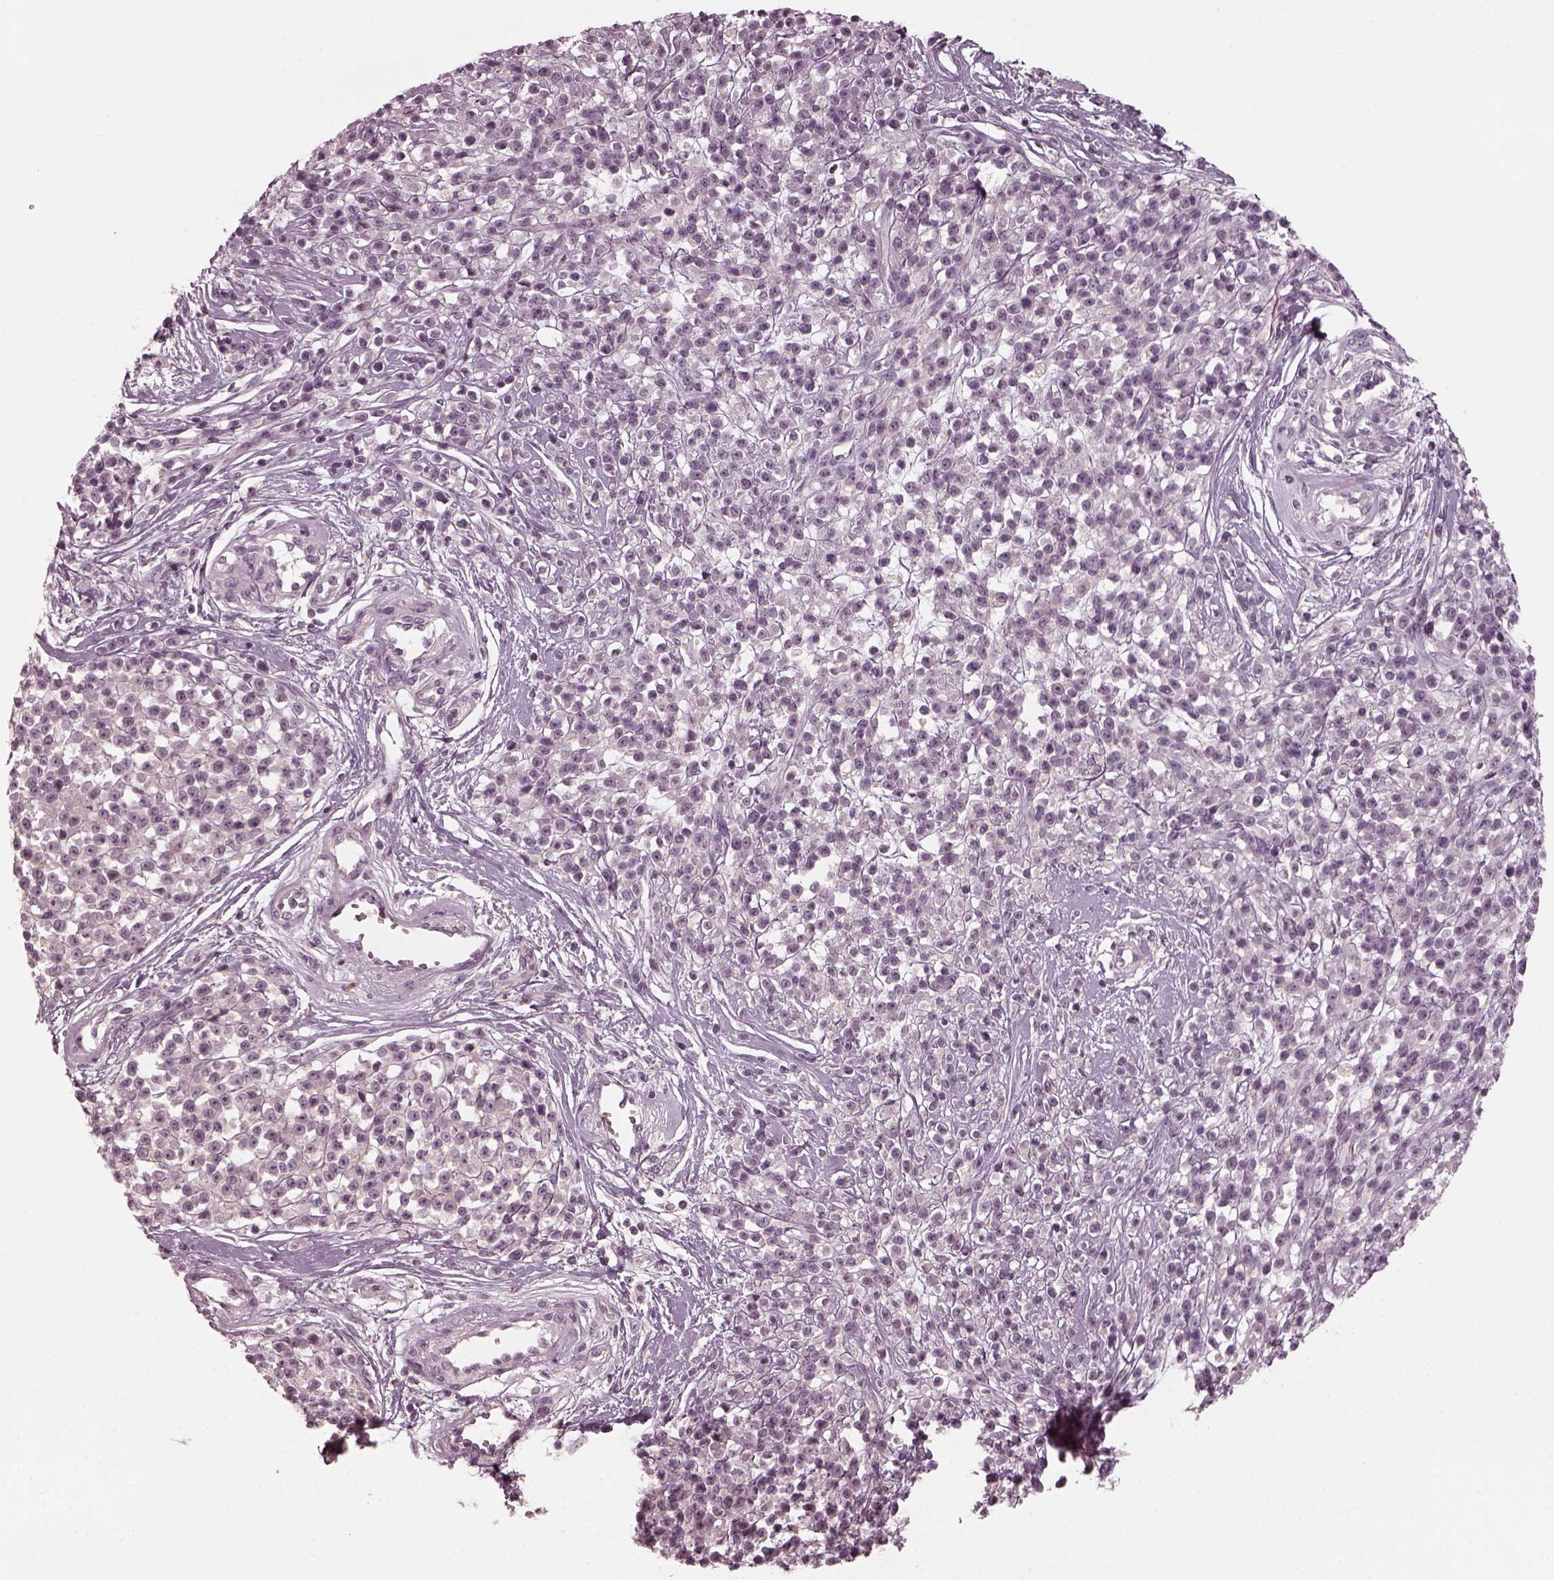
{"staining": {"intensity": "negative", "quantity": "none", "location": "none"}, "tissue": "melanoma", "cell_type": "Tumor cells", "image_type": "cancer", "snomed": [{"axis": "morphology", "description": "Malignant melanoma, NOS"}, {"axis": "topography", "description": "Skin"}, {"axis": "topography", "description": "Skin of trunk"}], "caption": "This is an immunohistochemistry photomicrograph of malignant melanoma. There is no staining in tumor cells.", "gene": "CHIT1", "patient": {"sex": "male", "age": 74}}